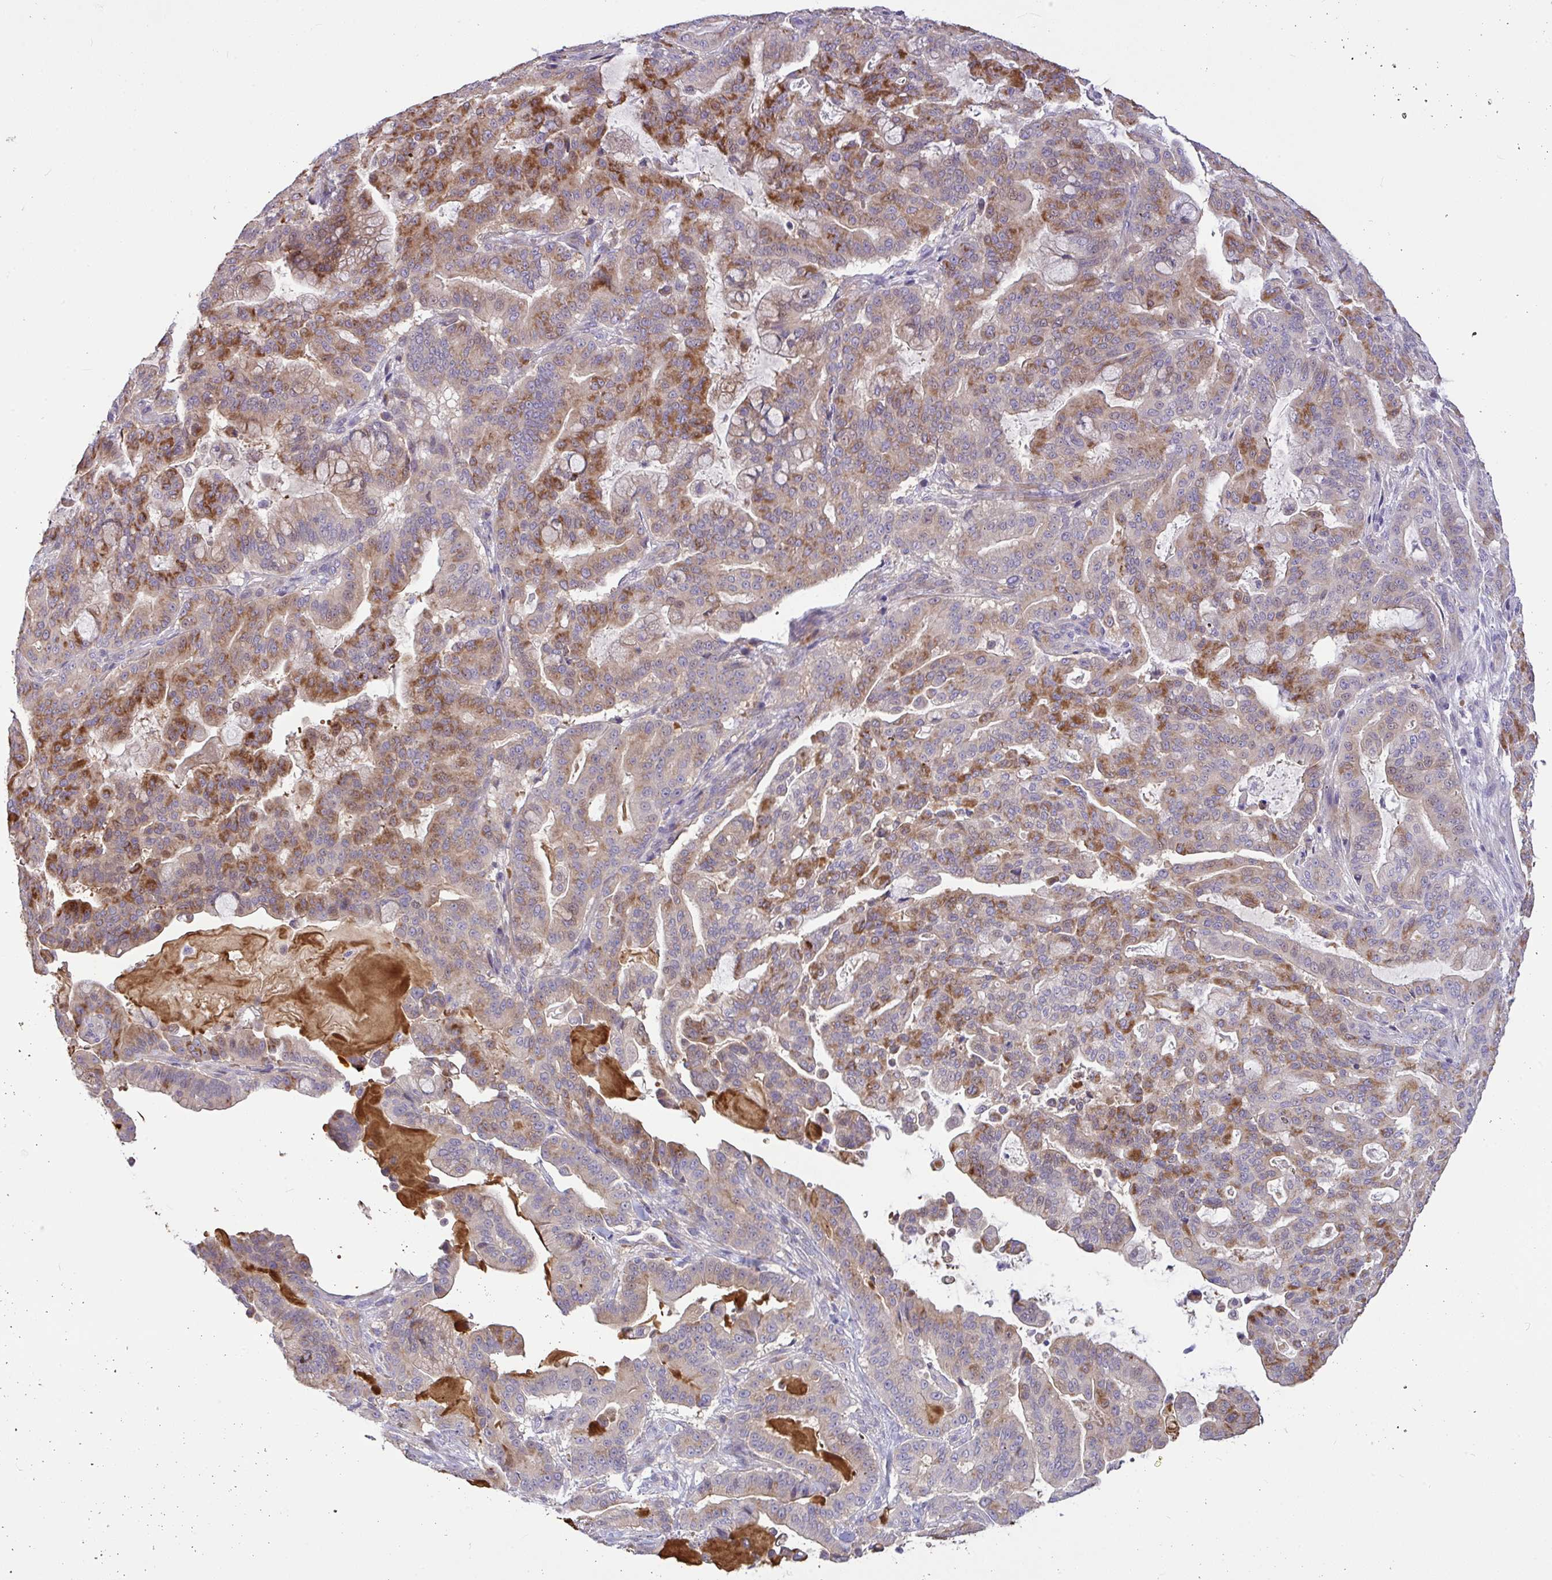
{"staining": {"intensity": "moderate", "quantity": ">75%", "location": "cytoplasmic/membranous"}, "tissue": "pancreatic cancer", "cell_type": "Tumor cells", "image_type": "cancer", "snomed": [{"axis": "morphology", "description": "Adenocarcinoma, NOS"}, {"axis": "topography", "description": "Pancreas"}], "caption": "Moderate cytoplasmic/membranous positivity is present in about >75% of tumor cells in adenocarcinoma (pancreatic). The staining is performed using DAB brown chromogen to label protein expression. The nuclei are counter-stained blue using hematoxylin.", "gene": "MOCS1", "patient": {"sex": "male", "age": 63}}